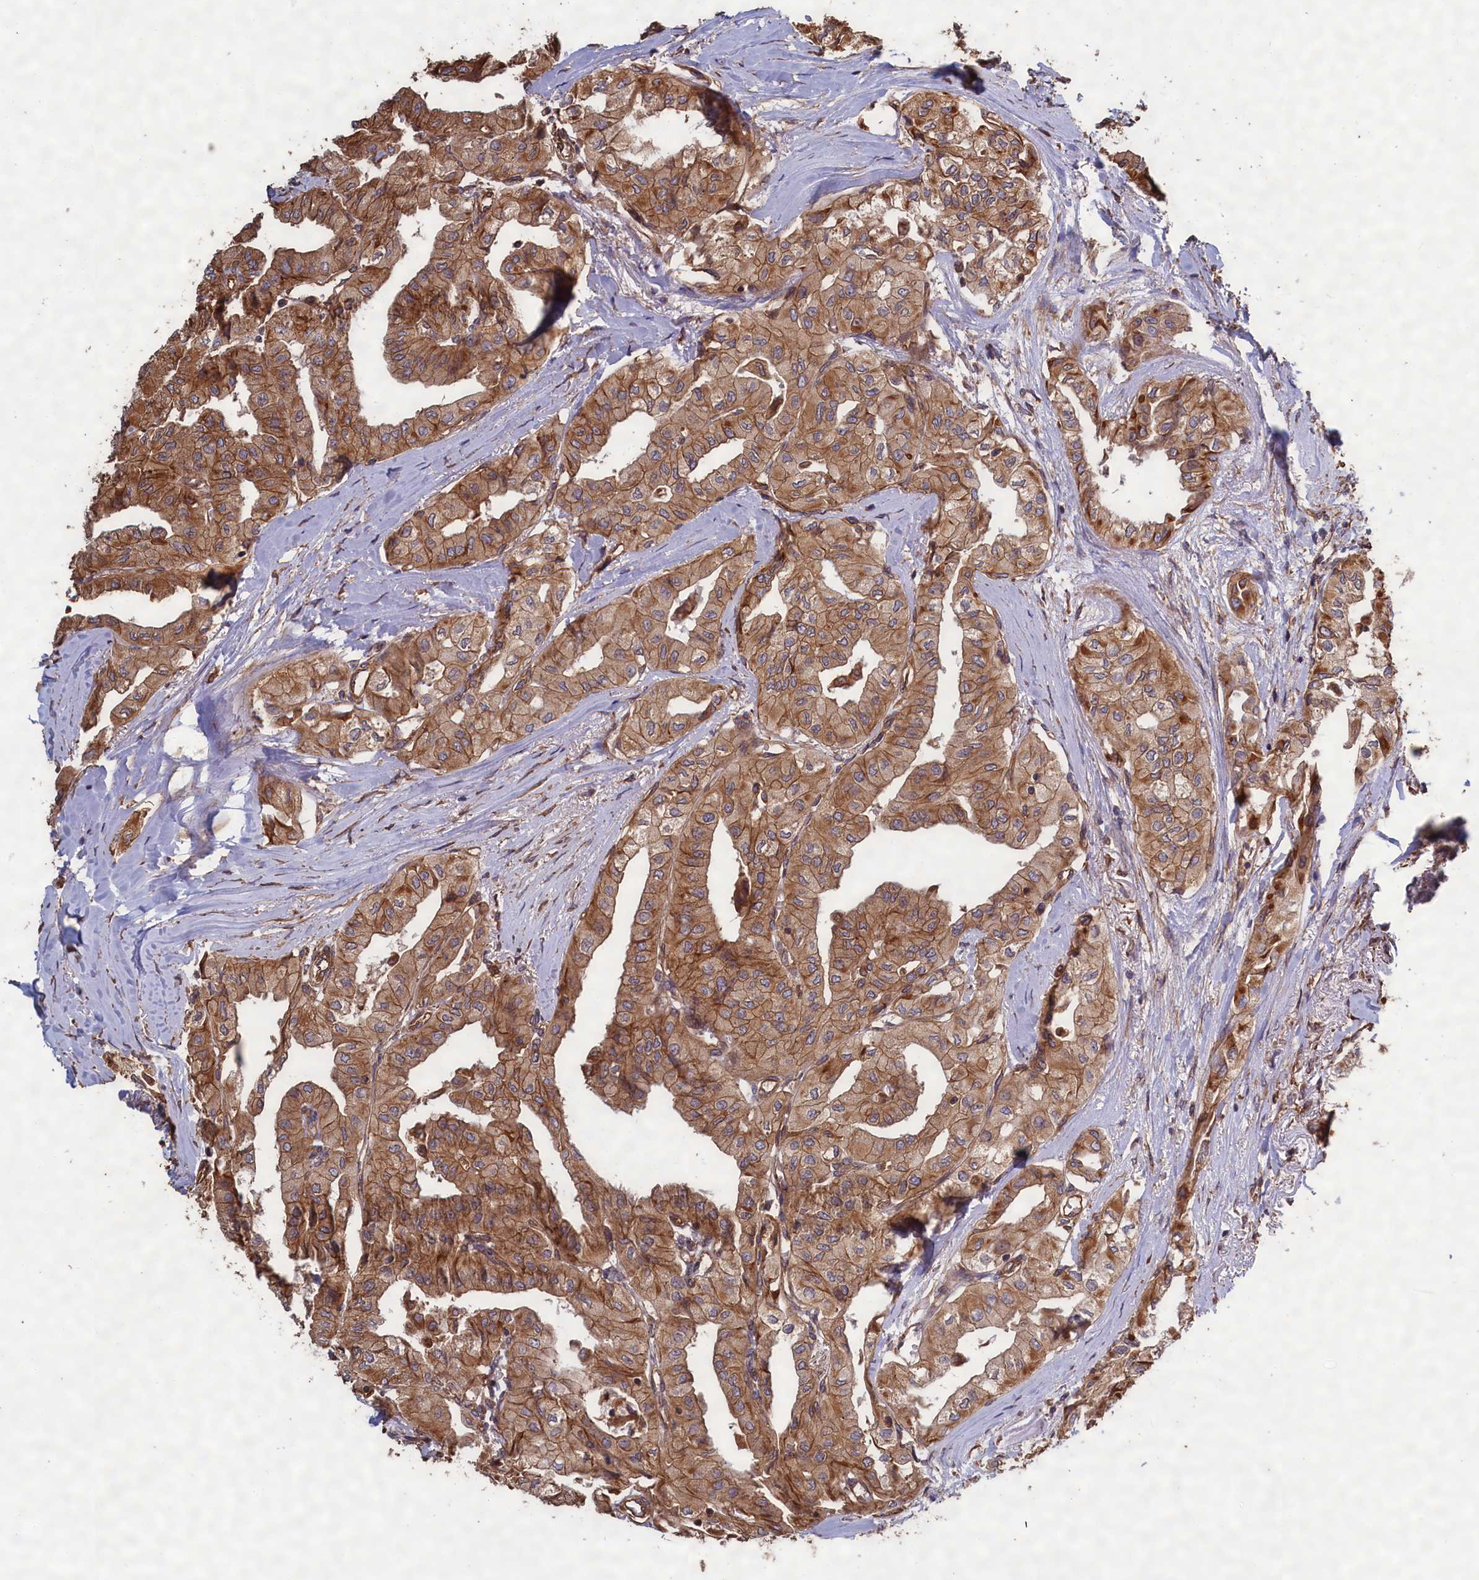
{"staining": {"intensity": "moderate", "quantity": ">75%", "location": "cytoplasmic/membranous"}, "tissue": "thyroid cancer", "cell_type": "Tumor cells", "image_type": "cancer", "snomed": [{"axis": "morphology", "description": "Papillary adenocarcinoma, NOS"}, {"axis": "topography", "description": "Thyroid gland"}], "caption": "The photomicrograph exhibits a brown stain indicating the presence of a protein in the cytoplasmic/membranous of tumor cells in thyroid cancer (papillary adenocarcinoma).", "gene": "CCDC124", "patient": {"sex": "female", "age": 59}}